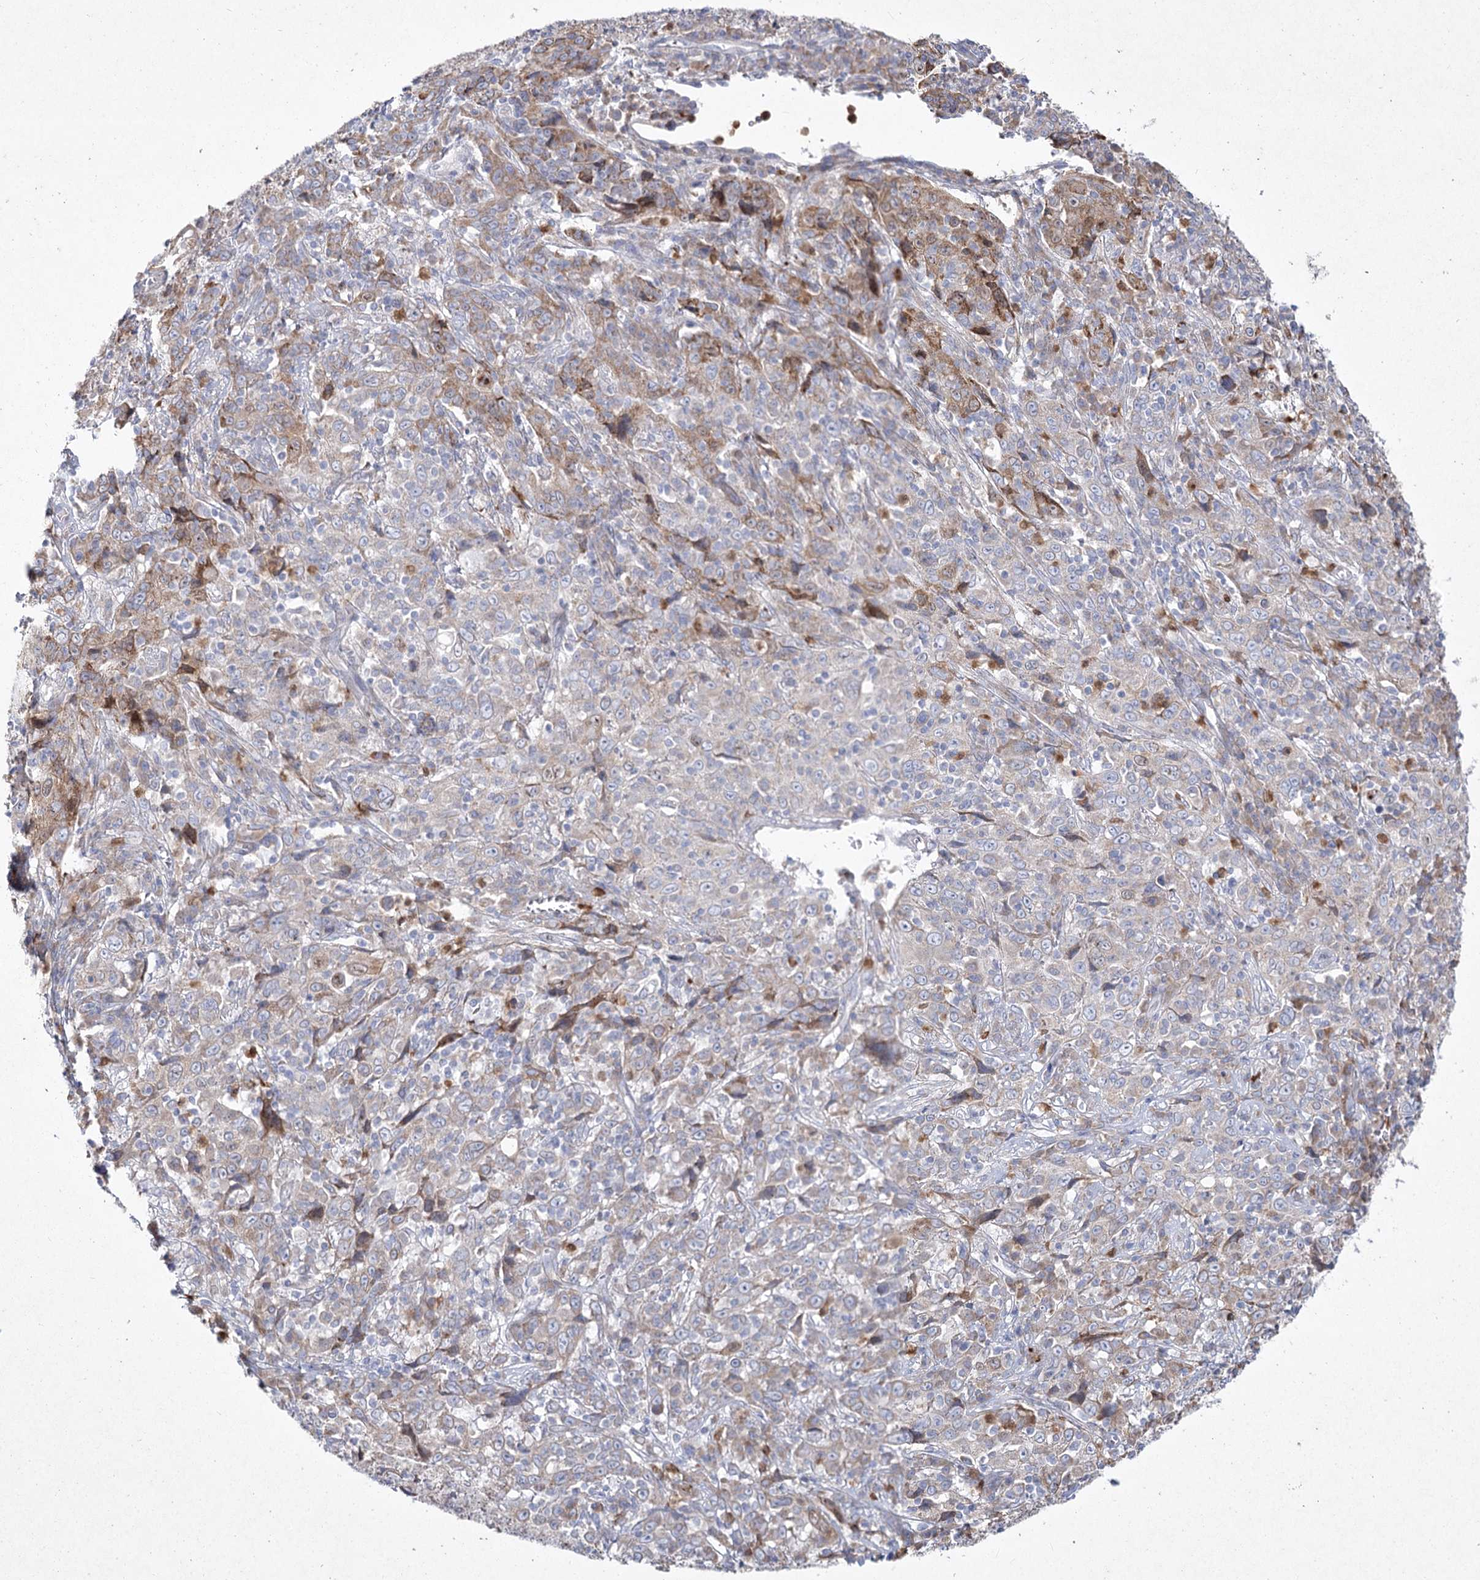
{"staining": {"intensity": "moderate", "quantity": "<25%", "location": "cytoplasmic/membranous"}, "tissue": "cervical cancer", "cell_type": "Tumor cells", "image_type": "cancer", "snomed": [{"axis": "morphology", "description": "Squamous cell carcinoma, NOS"}, {"axis": "topography", "description": "Cervix"}], "caption": "Moderate cytoplasmic/membranous protein positivity is appreciated in about <25% of tumor cells in cervical squamous cell carcinoma. The staining is performed using DAB brown chromogen to label protein expression. The nuclei are counter-stained blue using hematoxylin.", "gene": "NIPAL4", "patient": {"sex": "female", "age": 46}}